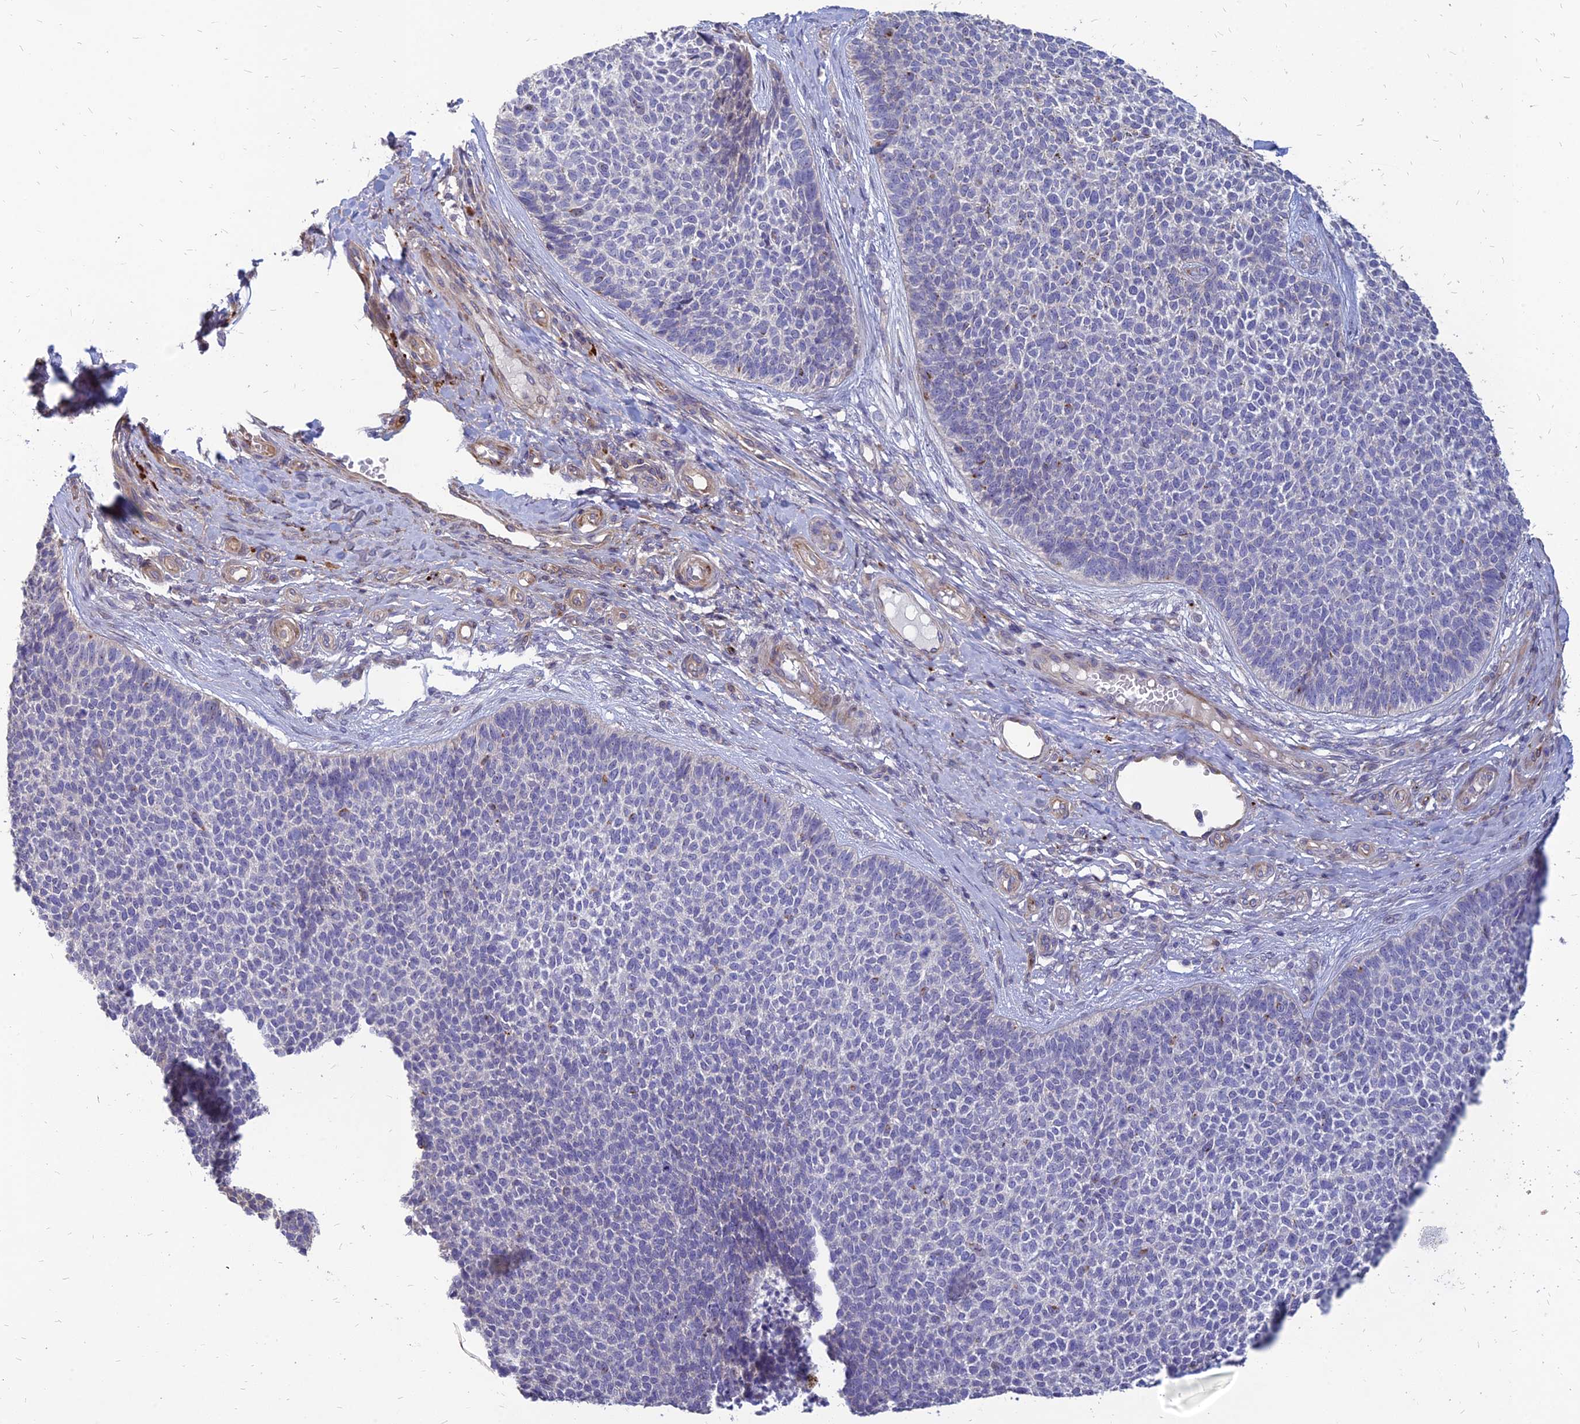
{"staining": {"intensity": "negative", "quantity": "none", "location": "none"}, "tissue": "skin cancer", "cell_type": "Tumor cells", "image_type": "cancer", "snomed": [{"axis": "morphology", "description": "Basal cell carcinoma"}, {"axis": "topography", "description": "Skin"}], "caption": "Immunohistochemical staining of basal cell carcinoma (skin) shows no significant staining in tumor cells.", "gene": "ST3GAL6", "patient": {"sex": "female", "age": 84}}